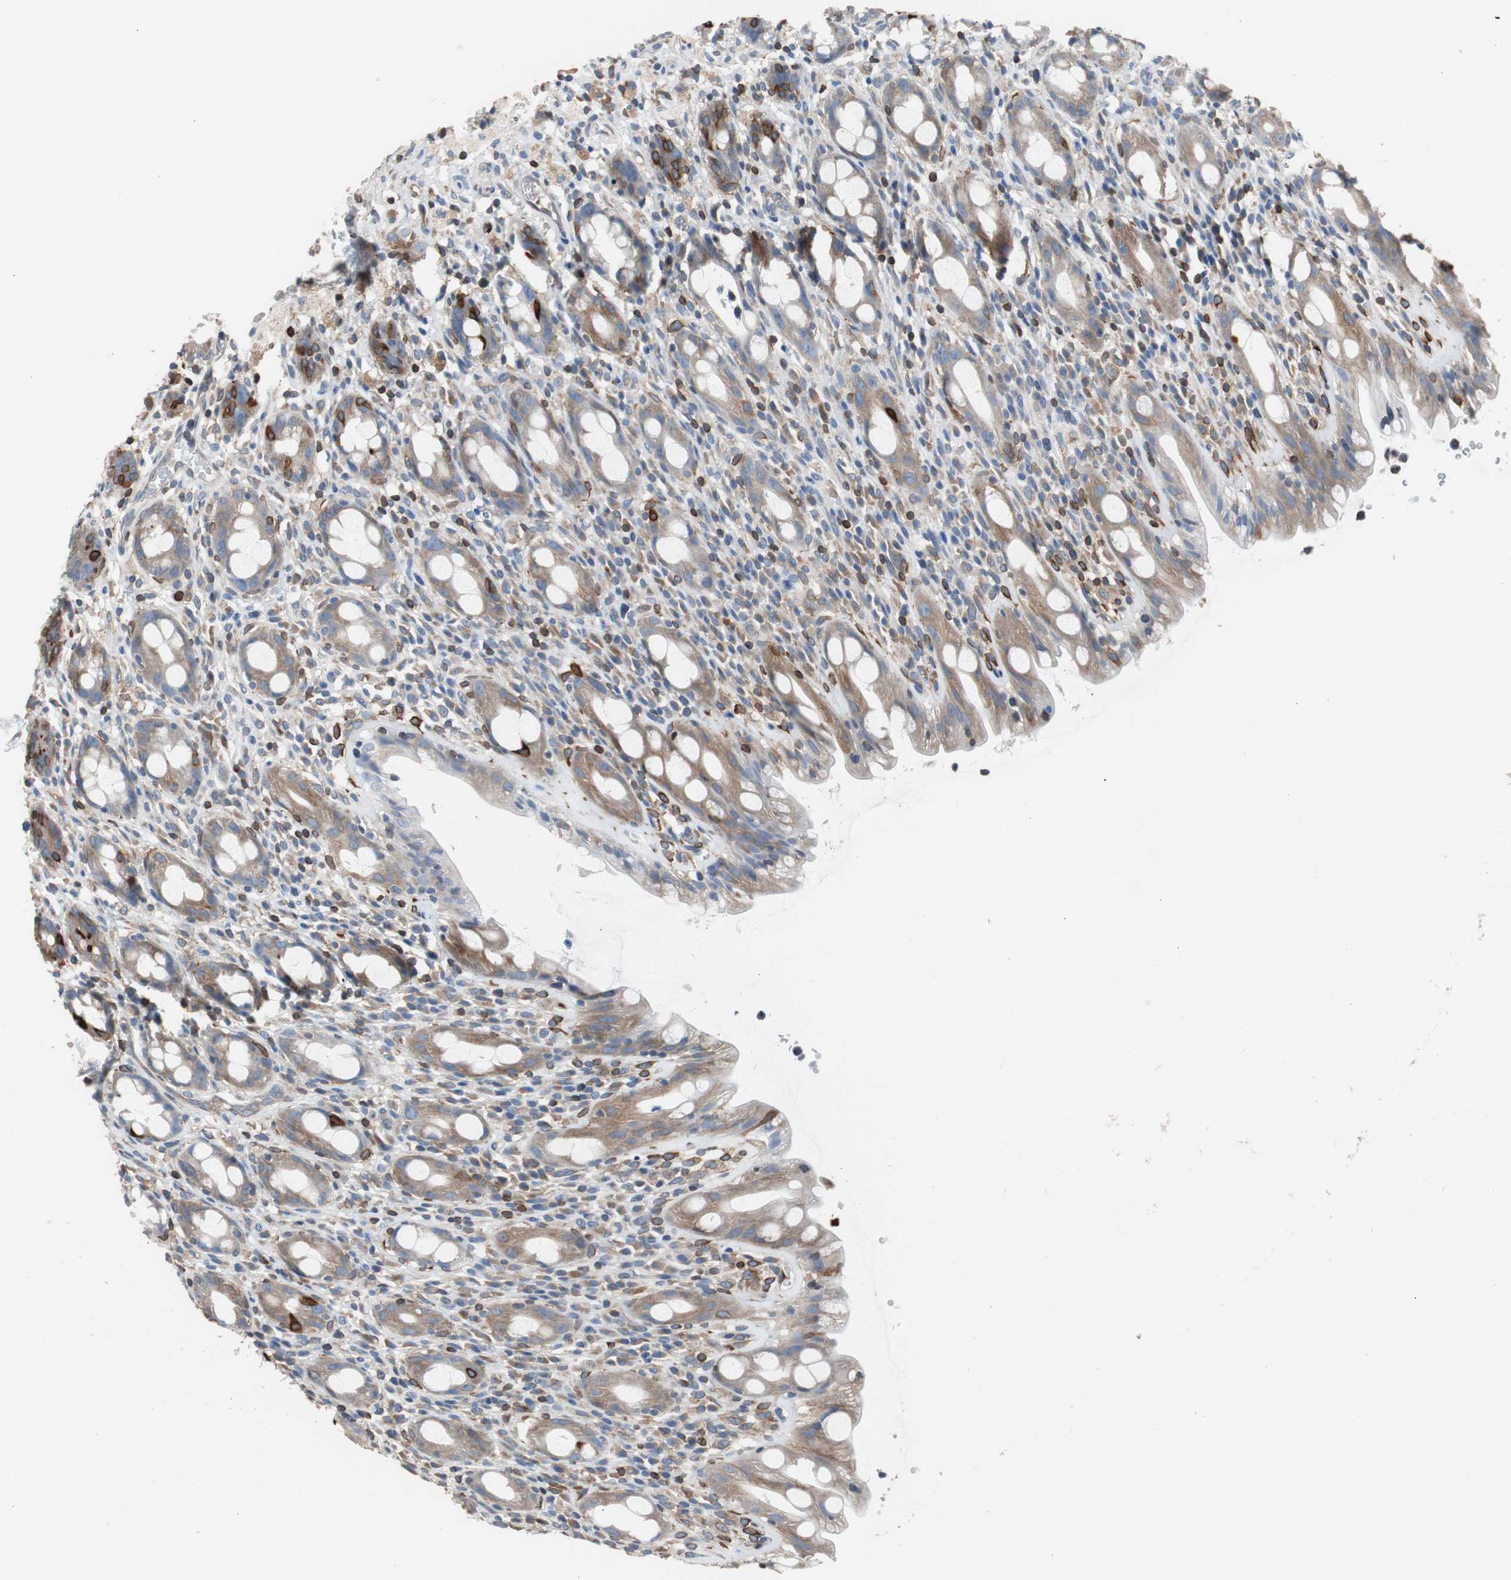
{"staining": {"intensity": "strong", "quantity": "<25%", "location": "cytoplasmic/membranous"}, "tissue": "rectum", "cell_type": "Glandular cells", "image_type": "normal", "snomed": [{"axis": "morphology", "description": "Normal tissue, NOS"}, {"axis": "topography", "description": "Rectum"}], "caption": "Immunohistochemical staining of unremarkable human rectum displays <25% levels of strong cytoplasmic/membranous protein positivity in about <25% of glandular cells. (Brightfield microscopy of DAB IHC at high magnification).", "gene": "PBXIP1", "patient": {"sex": "male", "age": 44}}